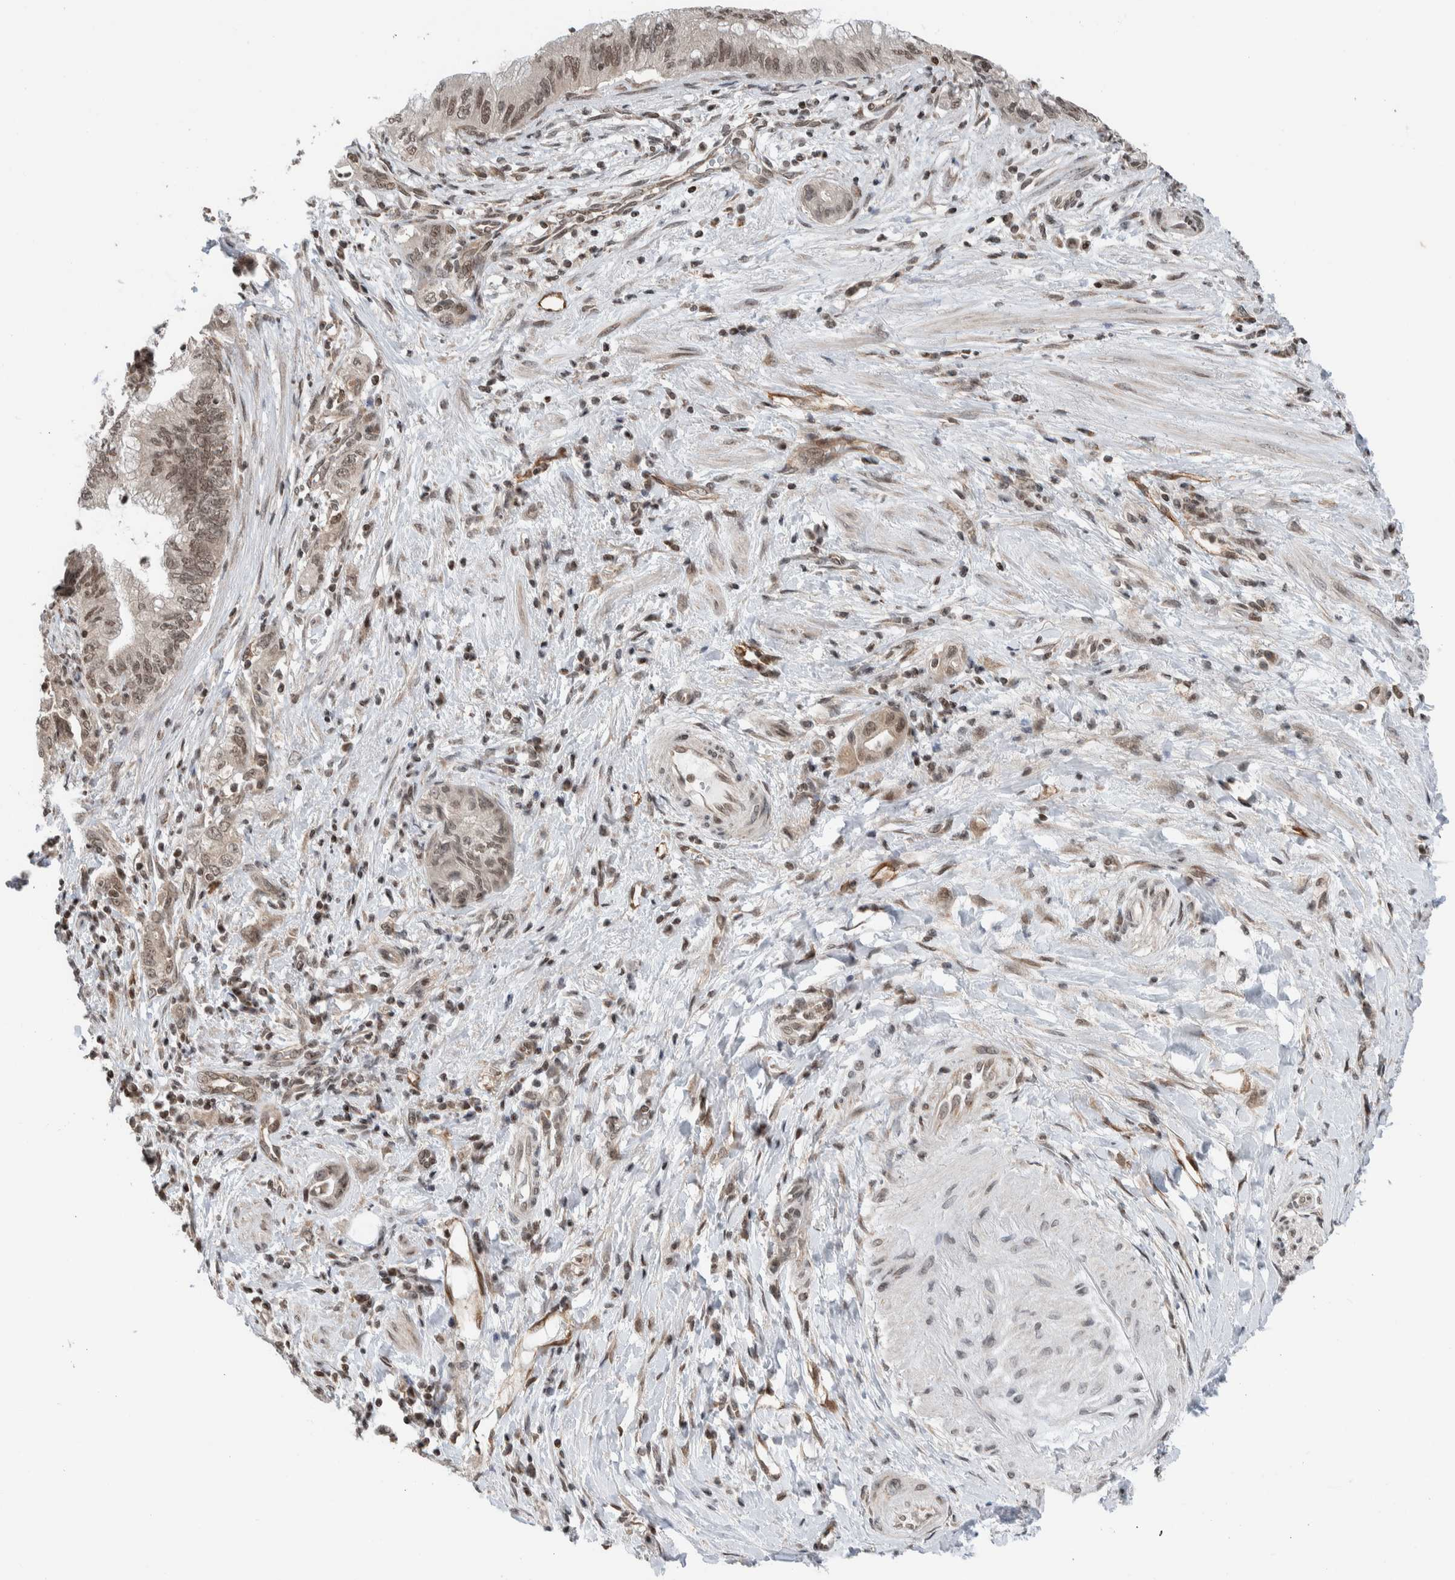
{"staining": {"intensity": "moderate", "quantity": ">75%", "location": "nuclear"}, "tissue": "pancreatic cancer", "cell_type": "Tumor cells", "image_type": "cancer", "snomed": [{"axis": "morphology", "description": "Adenocarcinoma, NOS"}, {"axis": "topography", "description": "Pancreas"}], "caption": "Immunohistochemistry histopathology image of neoplastic tissue: adenocarcinoma (pancreatic) stained using IHC displays medium levels of moderate protein expression localized specifically in the nuclear of tumor cells, appearing as a nuclear brown color.", "gene": "NPLOC4", "patient": {"sex": "female", "age": 73}}